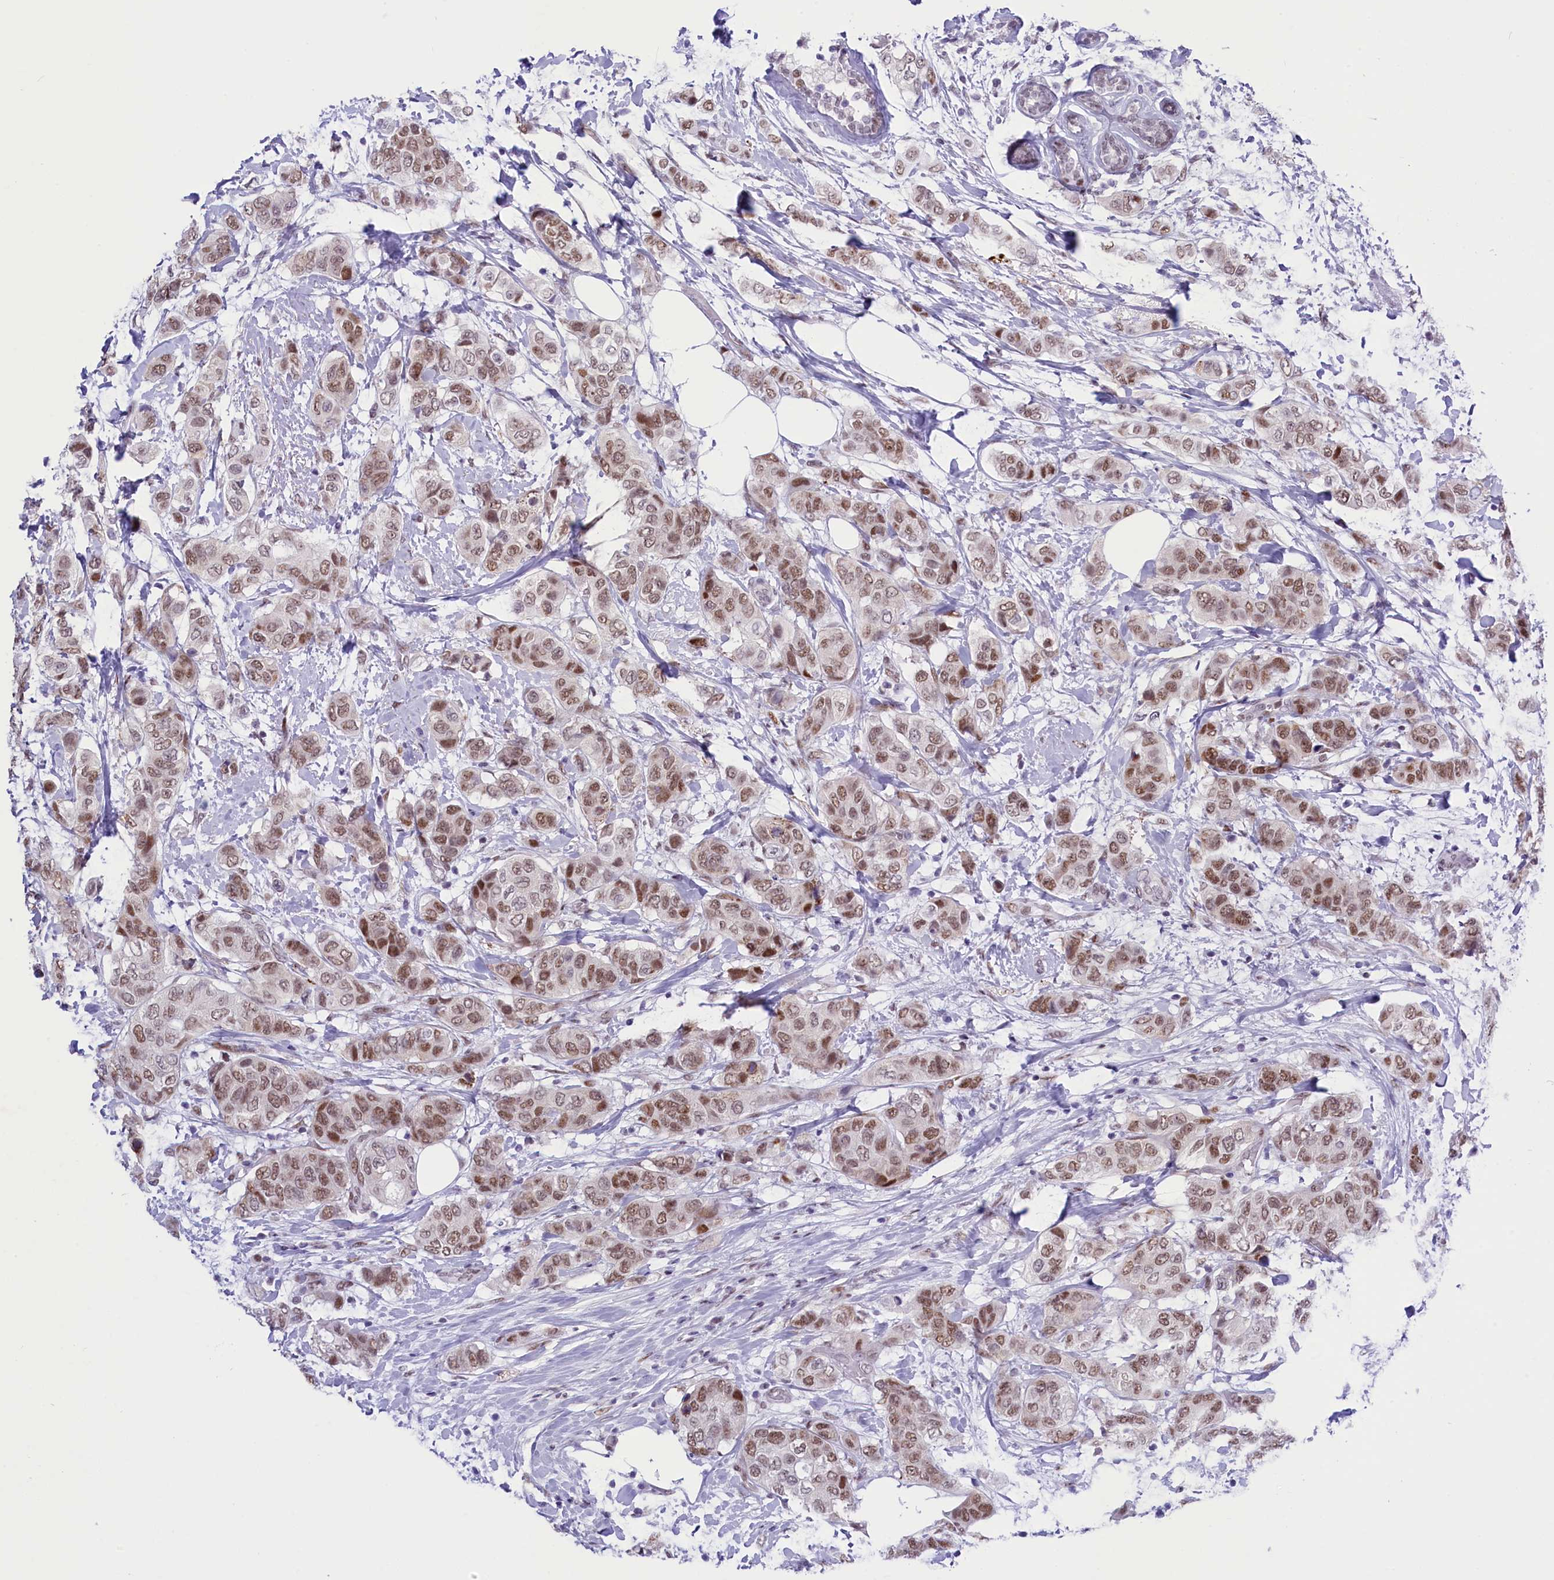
{"staining": {"intensity": "moderate", "quantity": ">75%", "location": "nuclear"}, "tissue": "breast cancer", "cell_type": "Tumor cells", "image_type": "cancer", "snomed": [{"axis": "morphology", "description": "Lobular carcinoma"}, {"axis": "topography", "description": "Breast"}], "caption": "Immunohistochemistry histopathology image of neoplastic tissue: human breast lobular carcinoma stained using immunohistochemistry displays medium levels of moderate protein expression localized specifically in the nuclear of tumor cells, appearing as a nuclear brown color.", "gene": "RPS6KB1", "patient": {"sex": "female", "age": 51}}